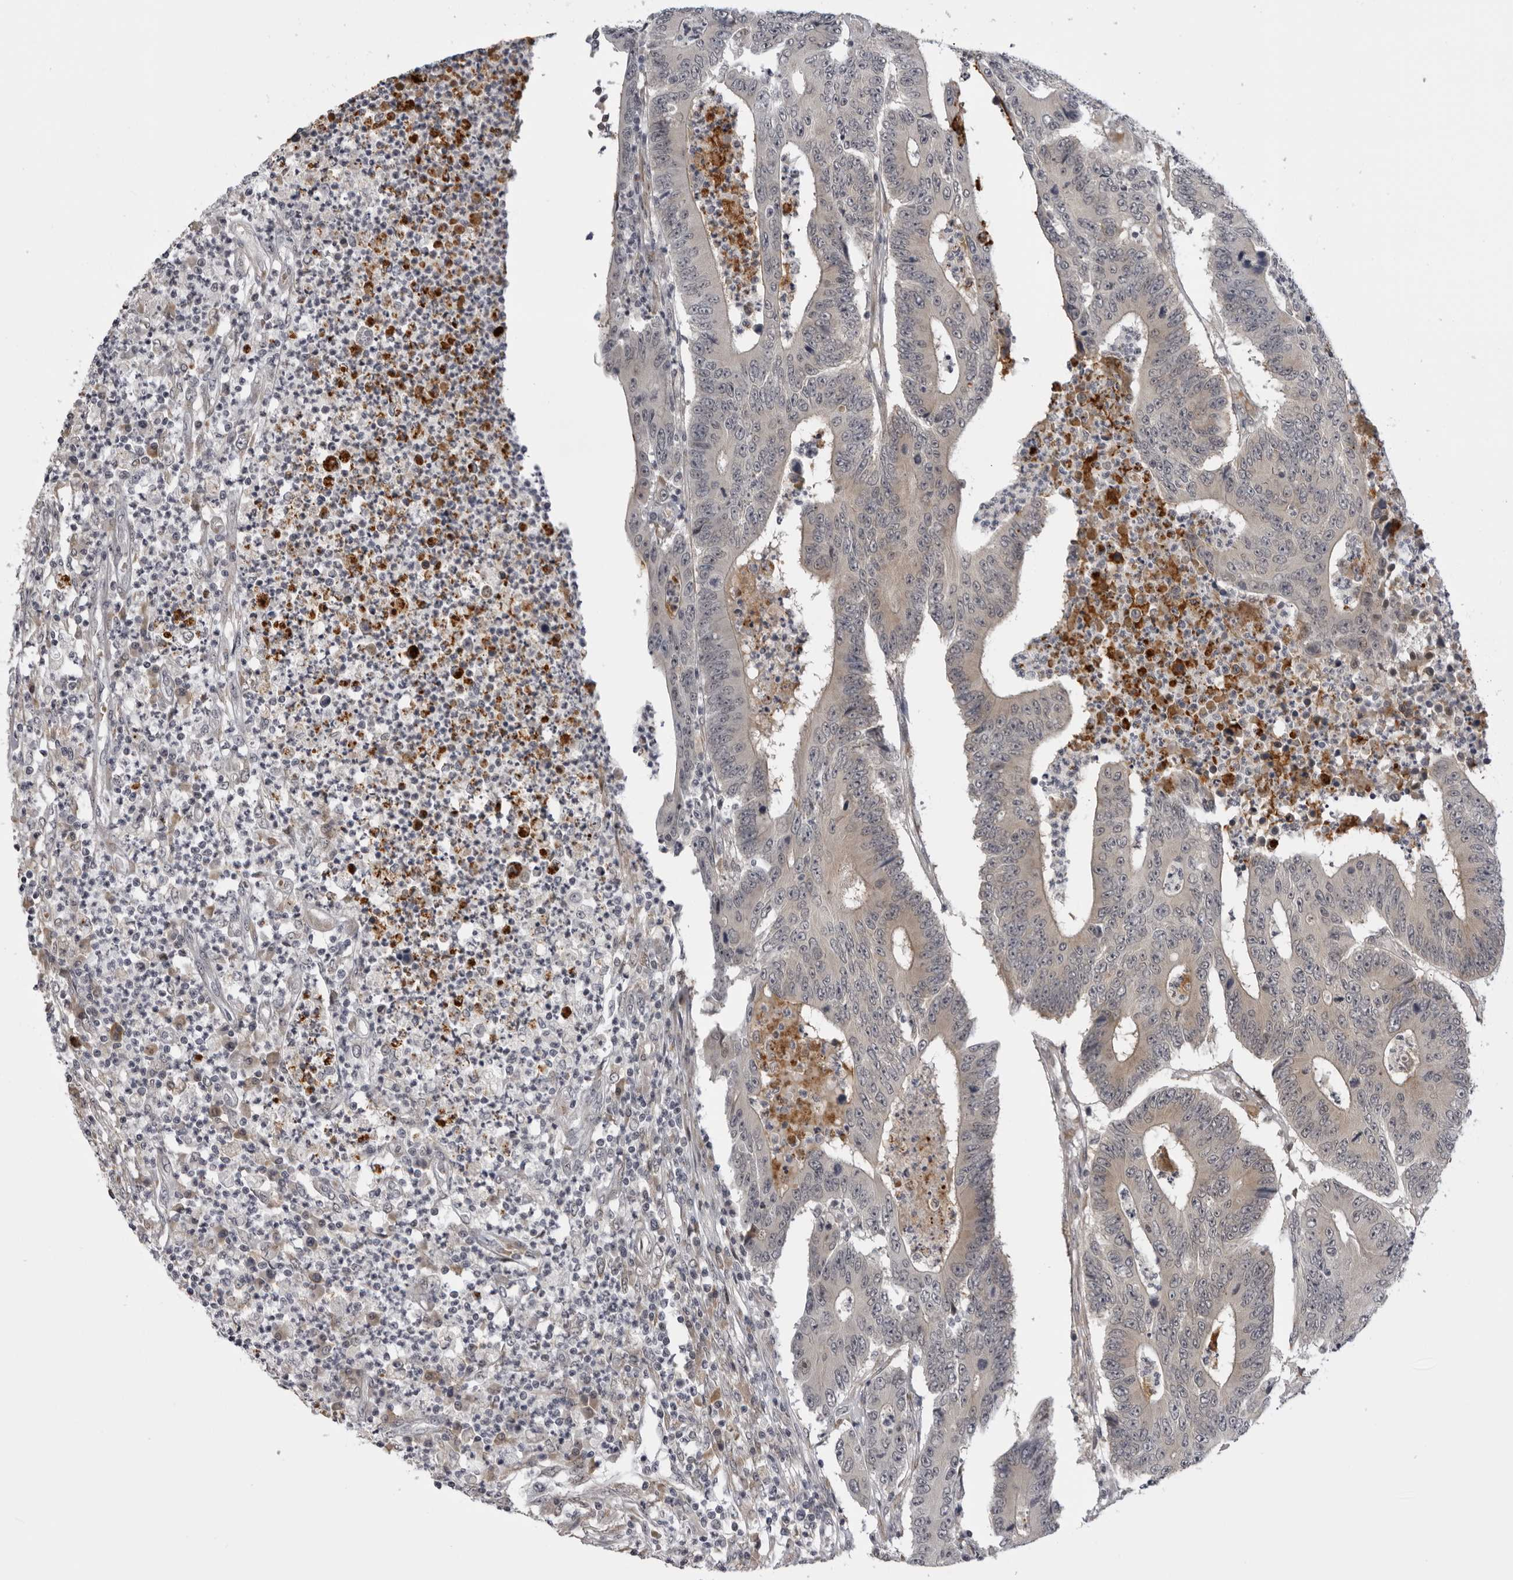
{"staining": {"intensity": "negative", "quantity": "none", "location": "none"}, "tissue": "colorectal cancer", "cell_type": "Tumor cells", "image_type": "cancer", "snomed": [{"axis": "morphology", "description": "Adenocarcinoma, NOS"}, {"axis": "topography", "description": "Colon"}], "caption": "Tumor cells show no significant expression in colorectal cancer.", "gene": "ALPK2", "patient": {"sex": "male", "age": 83}}